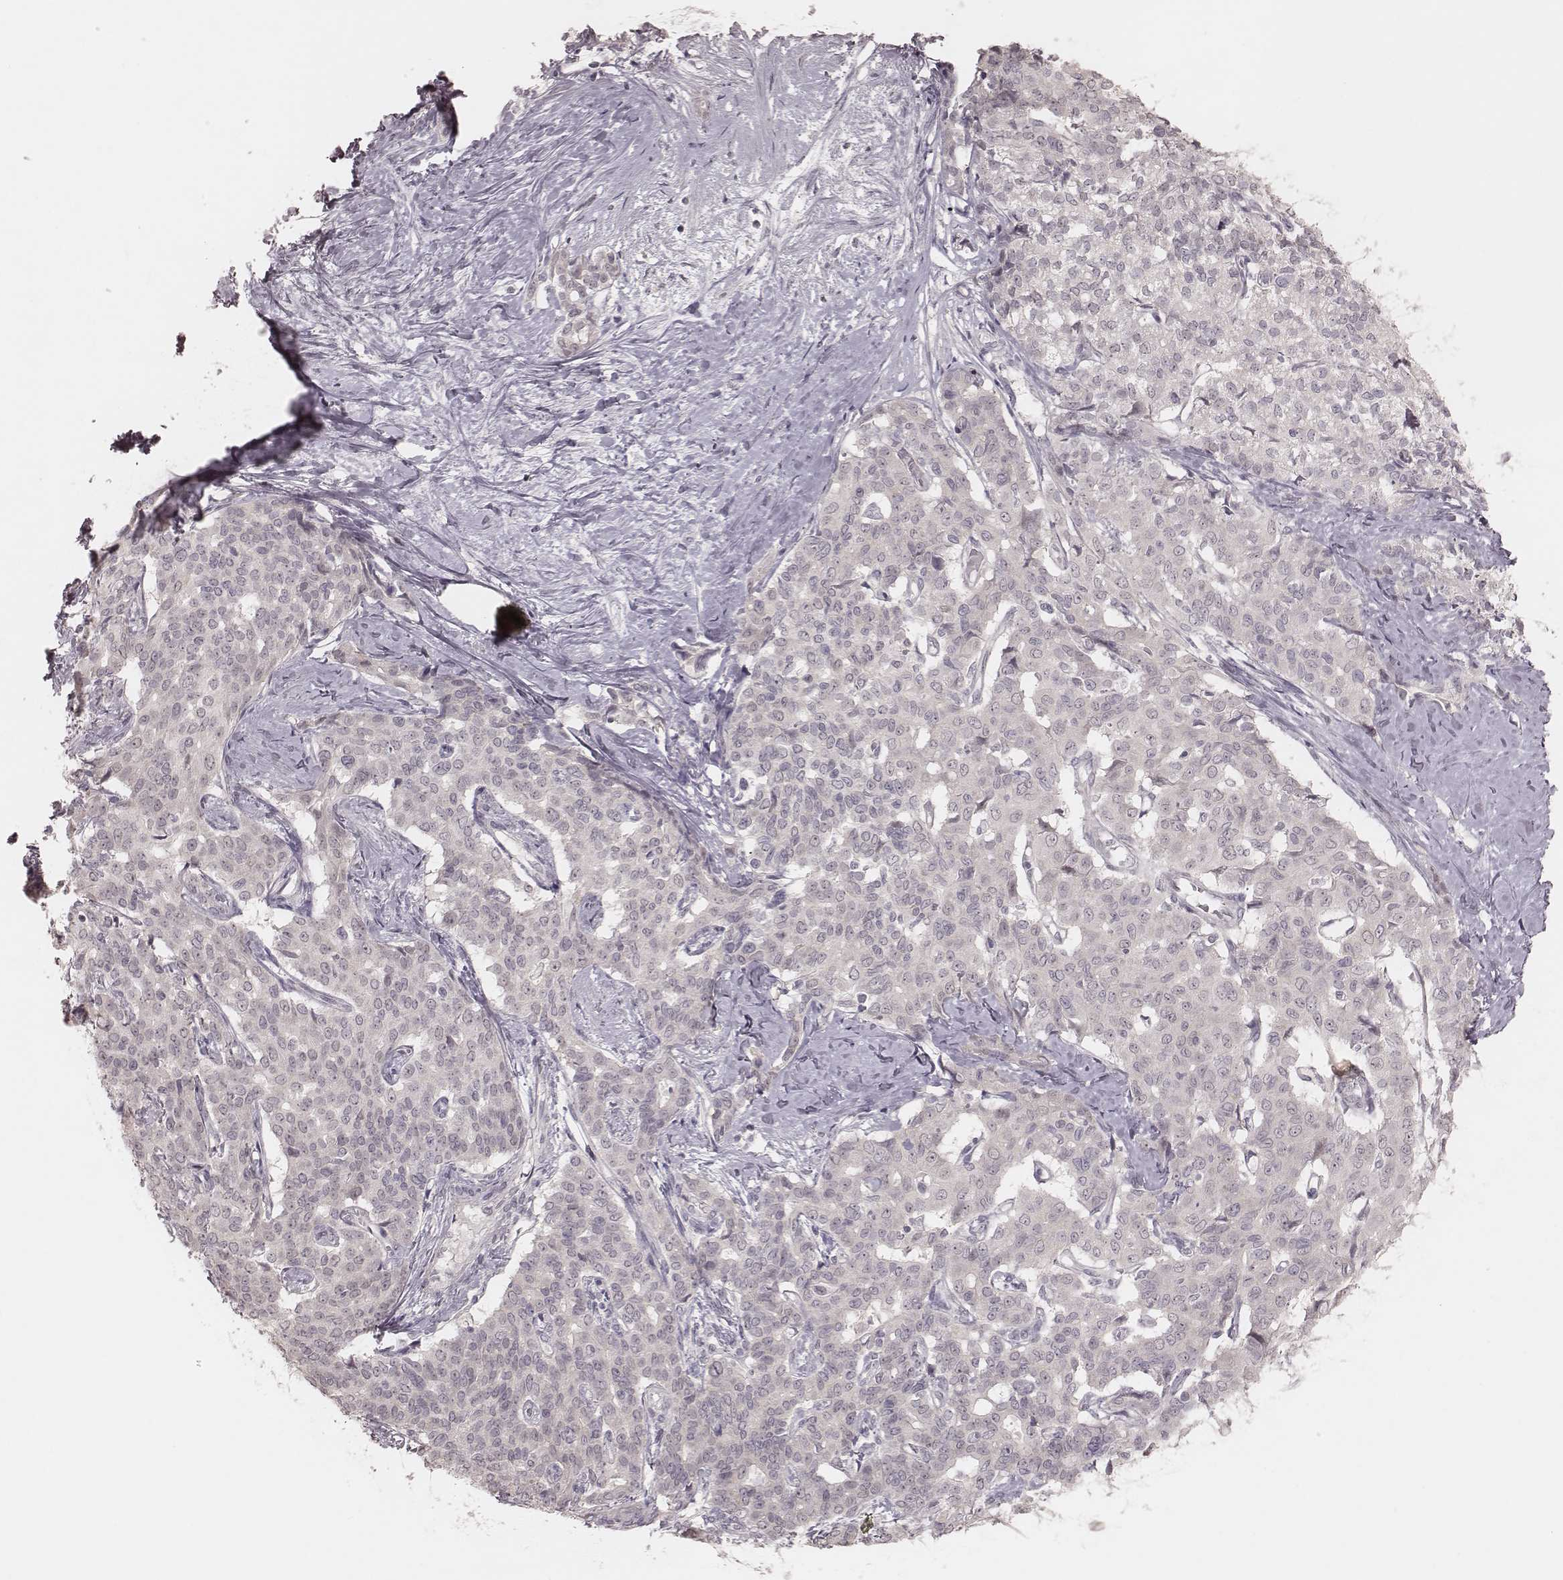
{"staining": {"intensity": "negative", "quantity": "none", "location": "none"}, "tissue": "liver cancer", "cell_type": "Tumor cells", "image_type": "cancer", "snomed": [{"axis": "morphology", "description": "Cholangiocarcinoma"}, {"axis": "topography", "description": "Liver"}], "caption": "Tumor cells are negative for protein expression in human liver cancer. (DAB (3,3'-diaminobenzidine) immunohistochemistry (IHC), high magnification).", "gene": "FAM13B", "patient": {"sex": "female", "age": 47}}